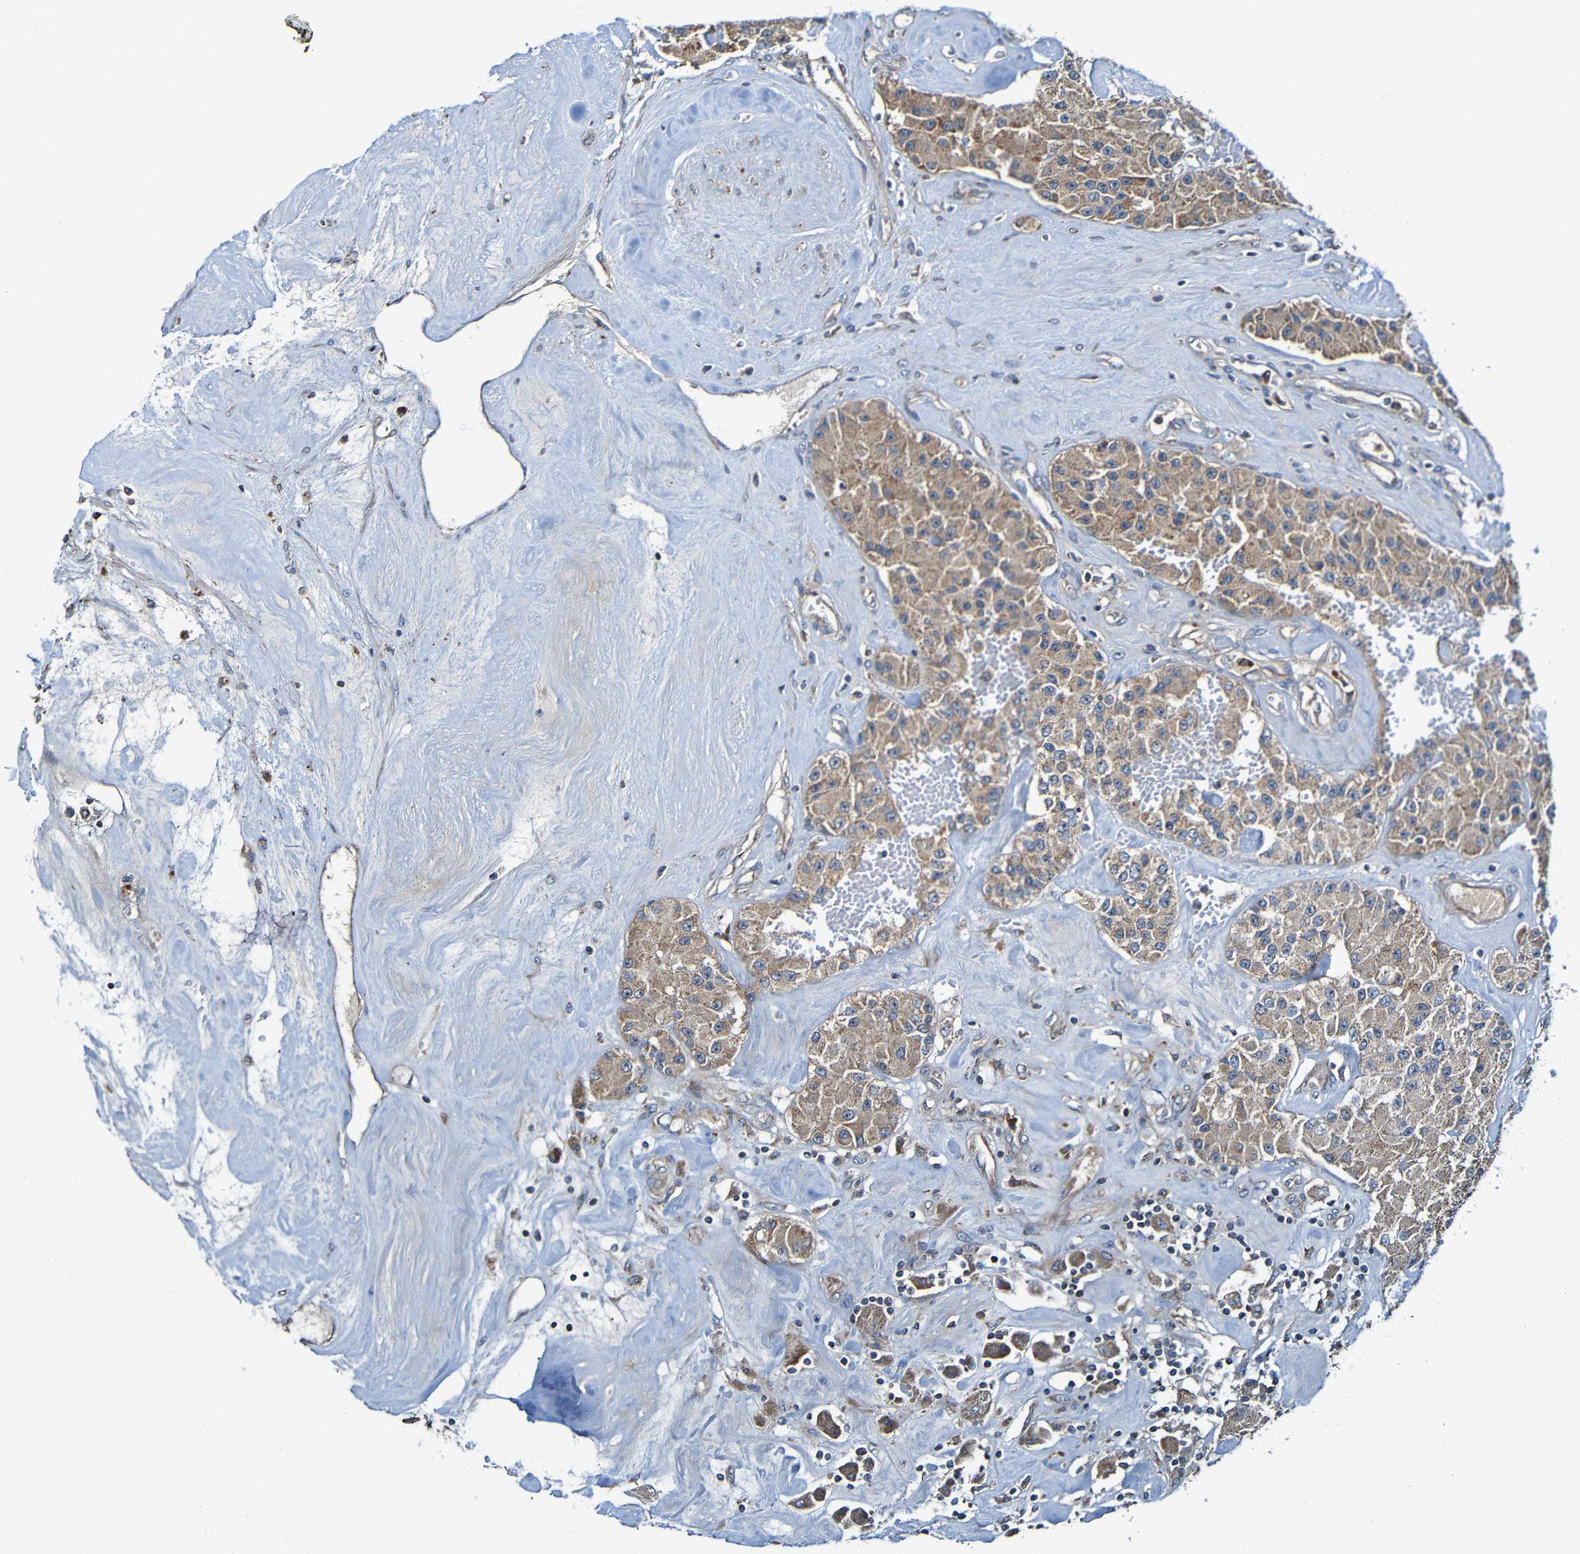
{"staining": {"intensity": "moderate", "quantity": ">75%", "location": "cytoplasmic/membranous"}, "tissue": "carcinoid", "cell_type": "Tumor cells", "image_type": "cancer", "snomed": [{"axis": "morphology", "description": "Carcinoid, malignant, NOS"}, {"axis": "topography", "description": "Pancreas"}], "caption": "High-power microscopy captured an immunohistochemistry (IHC) micrograph of malignant carcinoid, revealing moderate cytoplasmic/membranous staining in about >75% of tumor cells.", "gene": "ADAM15", "patient": {"sex": "male", "age": 41}}